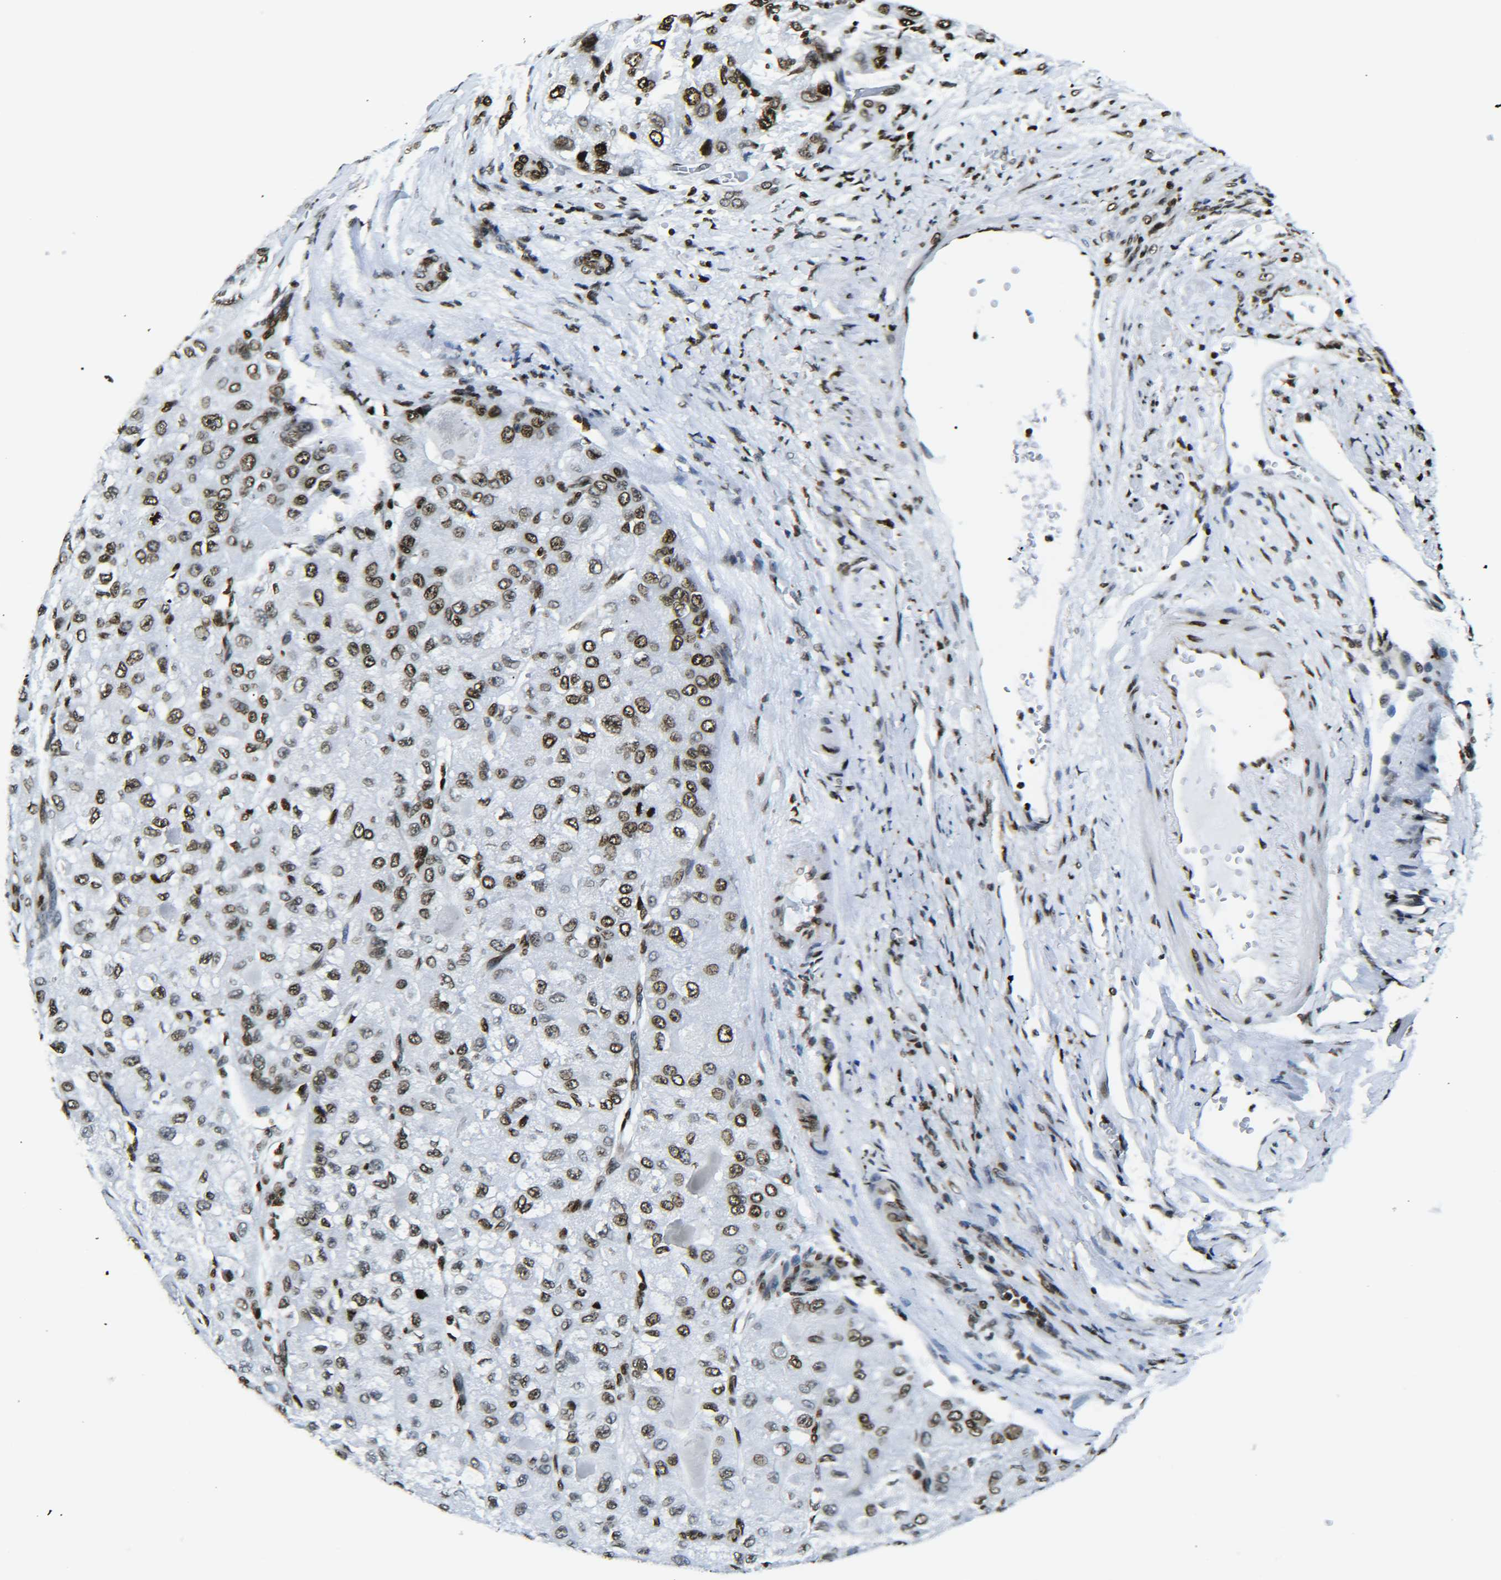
{"staining": {"intensity": "strong", "quantity": ">75%", "location": "nuclear"}, "tissue": "liver cancer", "cell_type": "Tumor cells", "image_type": "cancer", "snomed": [{"axis": "morphology", "description": "Carcinoma, Hepatocellular, NOS"}, {"axis": "topography", "description": "Liver"}], "caption": "This micrograph demonstrates immunohistochemistry (IHC) staining of liver hepatocellular carcinoma, with high strong nuclear staining in approximately >75% of tumor cells.", "gene": "H2AX", "patient": {"sex": "male", "age": 80}}